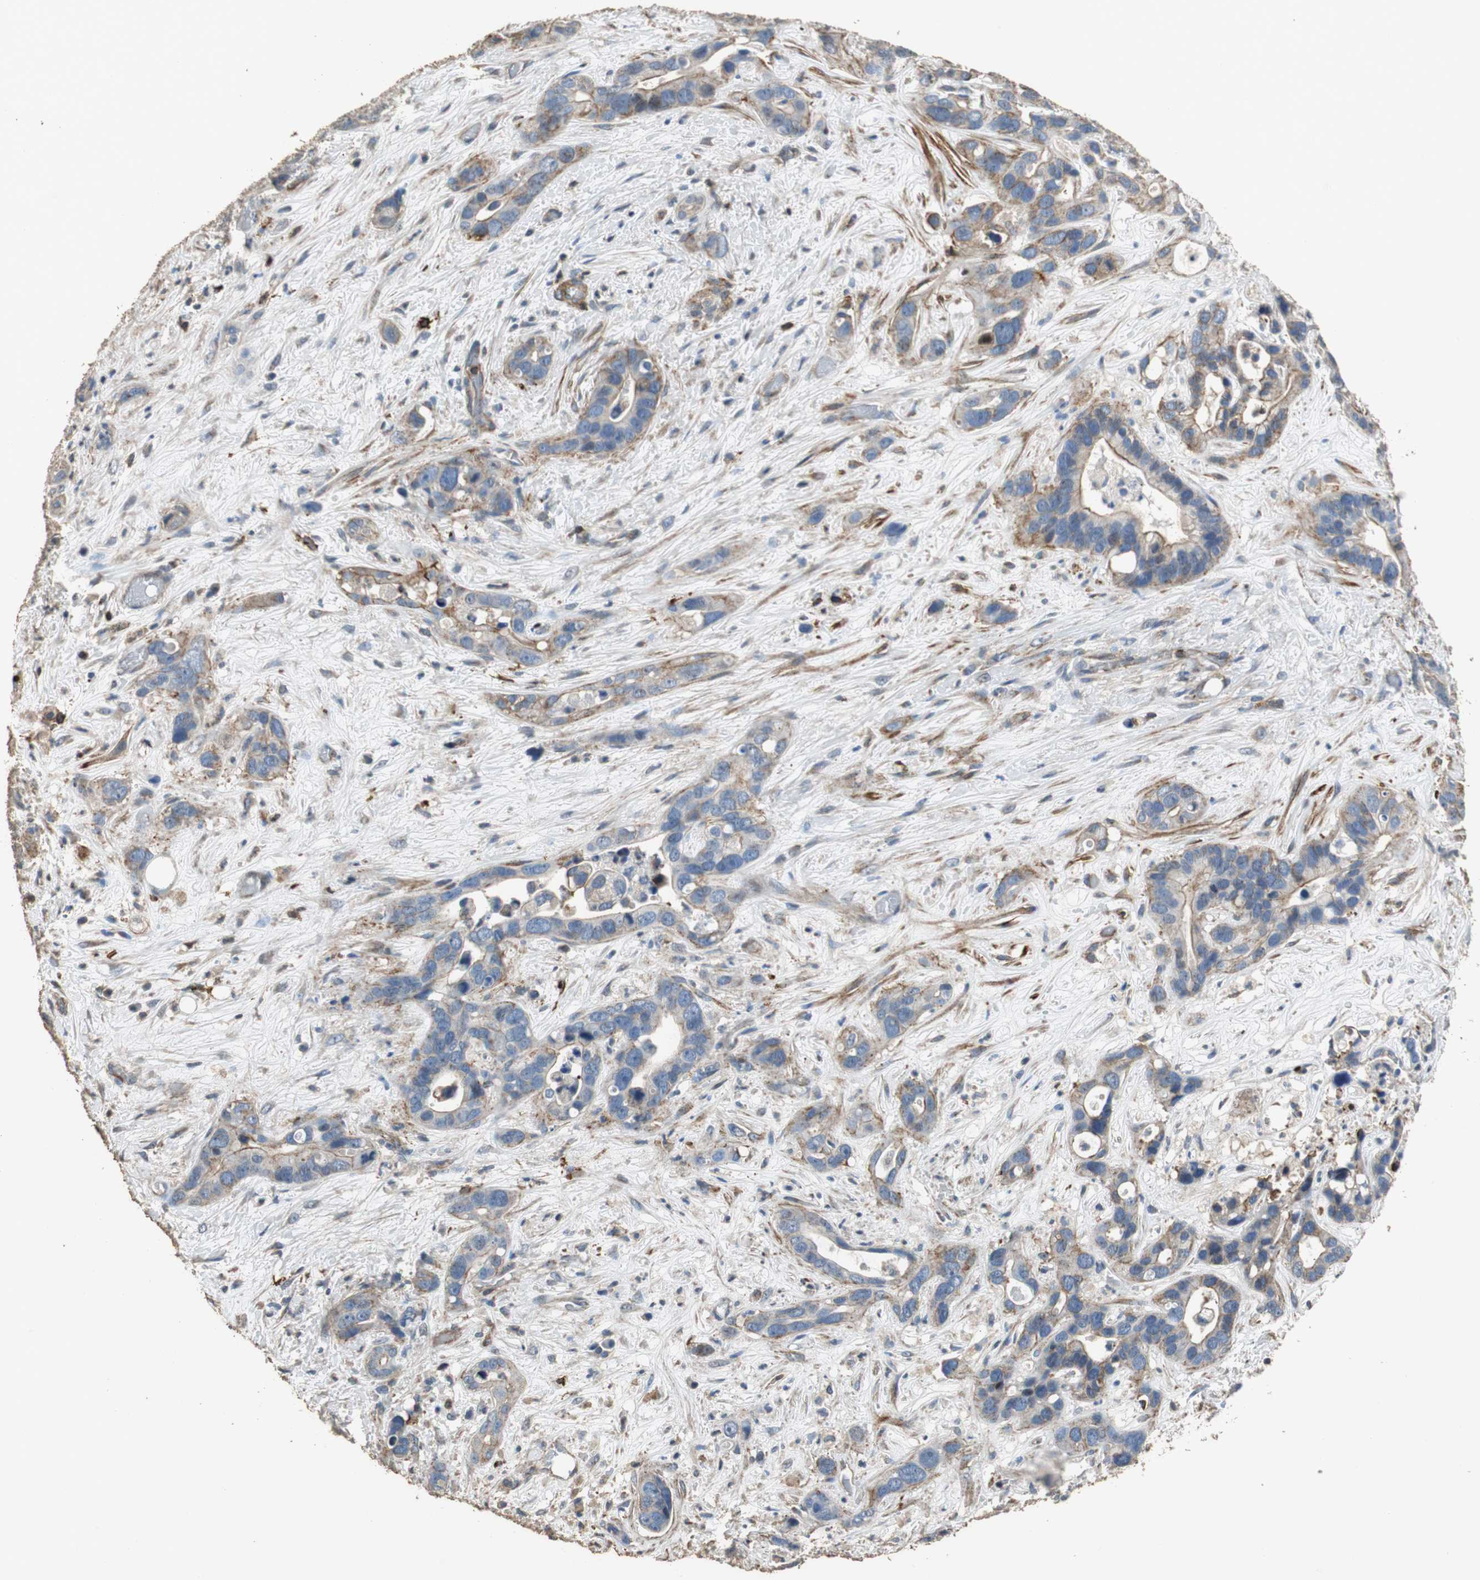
{"staining": {"intensity": "weak", "quantity": "25%-75%", "location": "cytoplasmic/membranous"}, "tissue": "liver cancer", "cell_type": "Tumor cells", "image_type": "cancer", "snomed": [{"axis": "morphology", "description": "Cholangiocarcinoma"}, {"axis": "topography", "description": "Liver"}], "caption": "A low amount of weak cytoplasmic/membranous positivity is identified in approximately 25%-75% of tumor cells in liver cancer (cholangiocarcinoma) tissue. (Brightfield microscopy of DAB IHC at high magnification).", "gene": "PRKRA", "patient": {"sex": "female", "age": 65}}